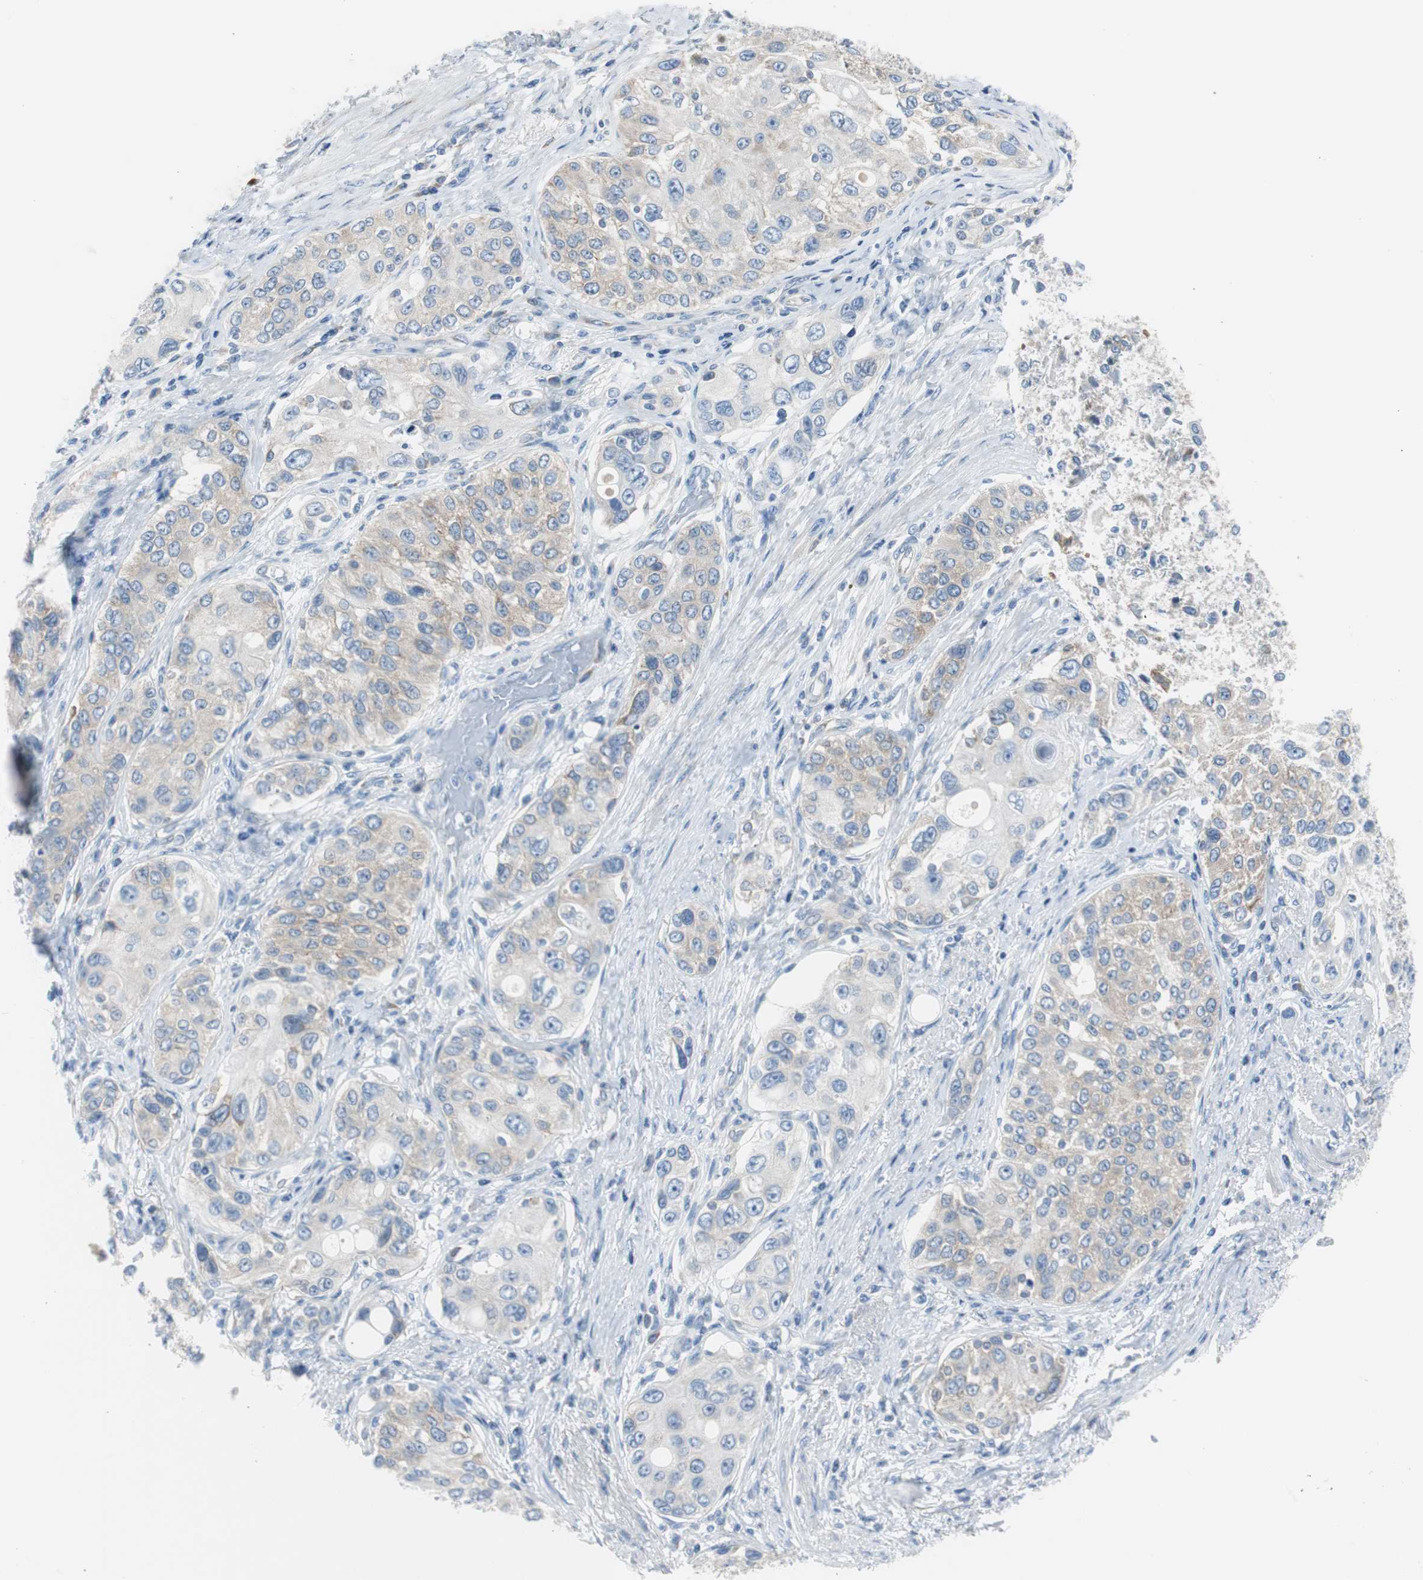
{"staining": {"intensity": "moderate", "quantity": "25%-75%", "location": "cytoplasmic/membranous"}, "tissue": "urothelial cancer", "cell_type": "Tumor cells", "image_type": "cancer", "snomed": [{"axis": "morphology", "description": "Urothelial carcinoma, High grade"}, {"axis": "topography", "description": "Urinary bladder"}], "caption": "Immunohistochemical staining of urothelial carcinoma (high-grade) exhibits medium levels of moderate cytoplasmic/membranous positivity in approximately 25%-75% of tumor cells. The staining is performed using DAB brown chromogen to label protein expression. The nuclei are counter-stained blue using hematoxylin.", "gene": "RPS12", "patient": {"sex": "female", "age": 56}}